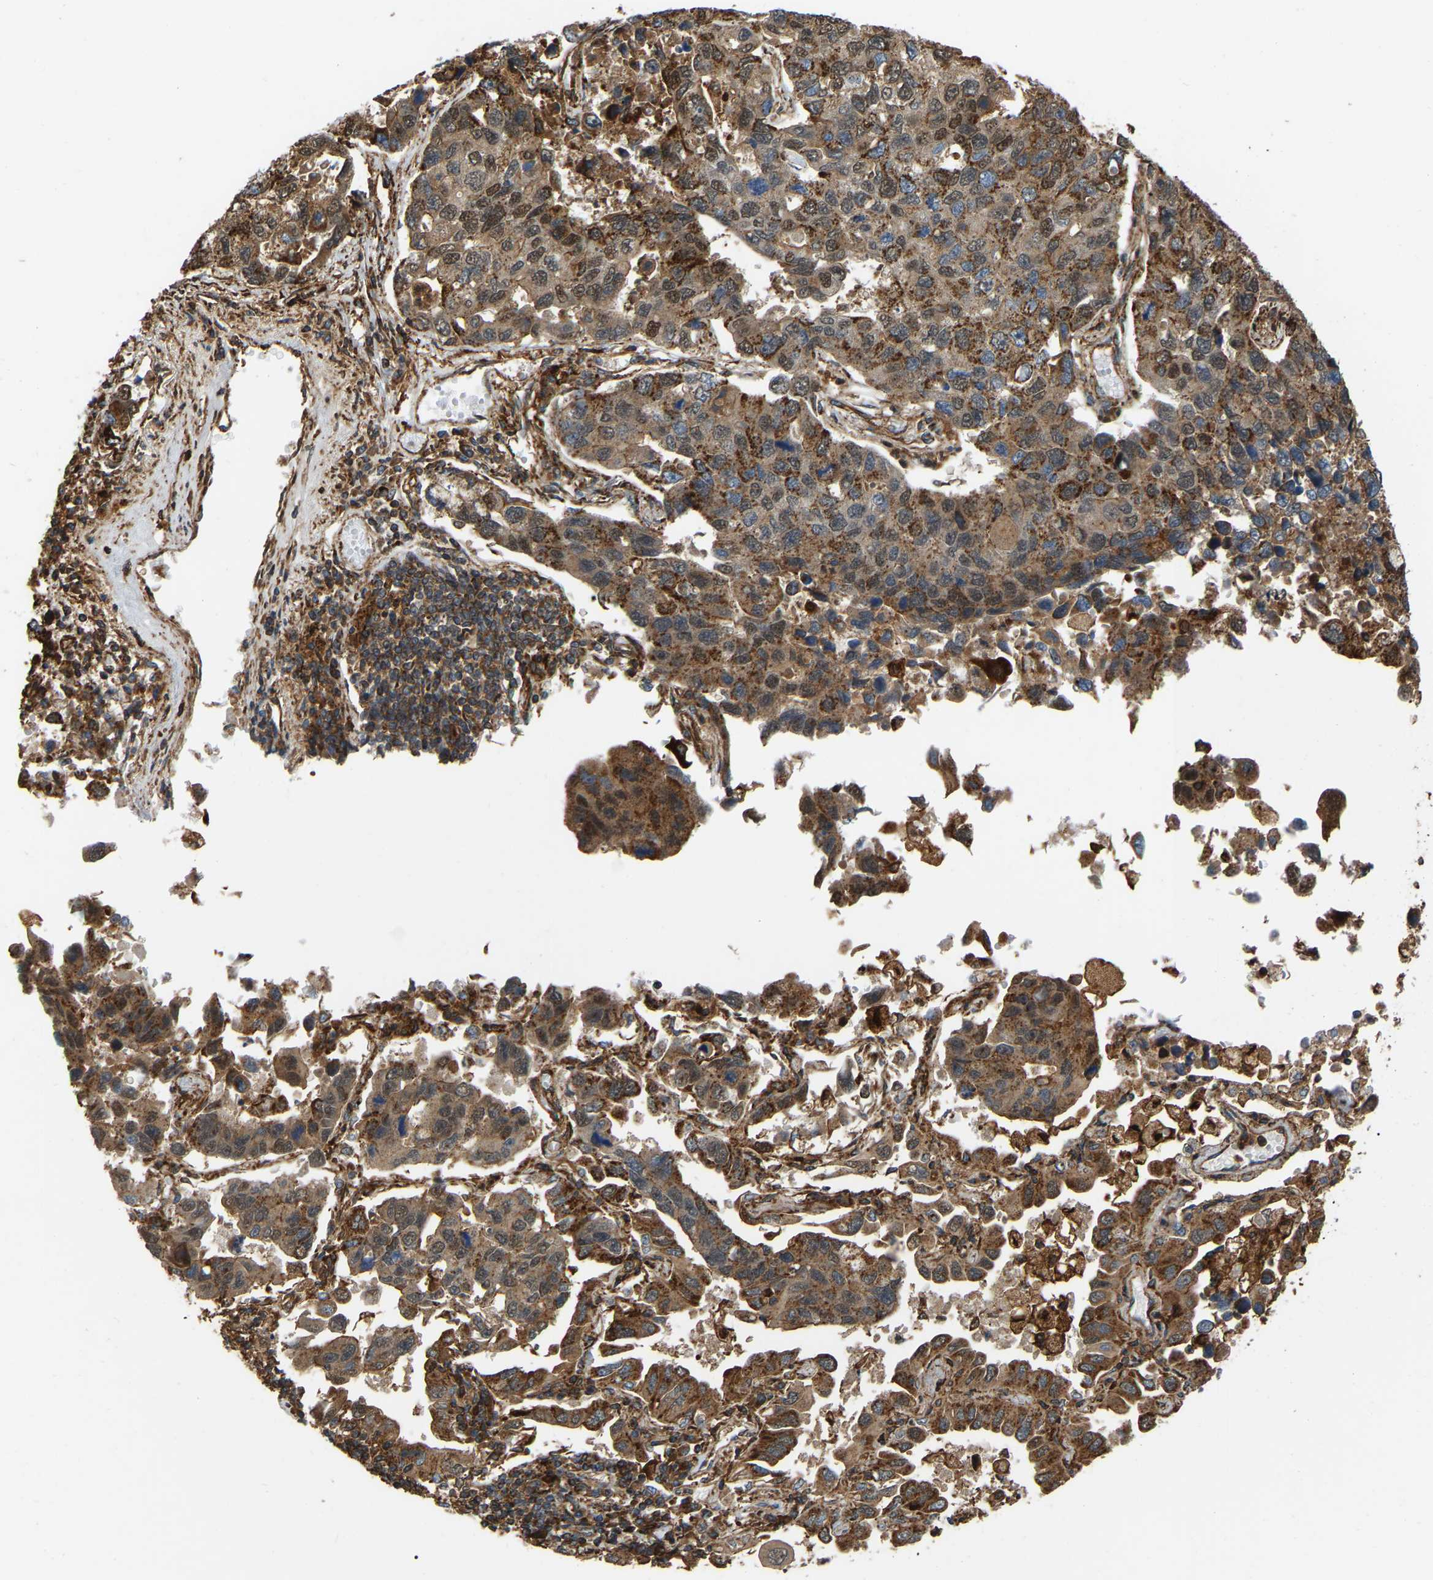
{"staining": {"intensity": "moderate", "quantity": ">75%", "location": "cytoplasmic/membranous,nuclear"}, "tissue": "lung cancer", "cell_type": "Tumor cells", "image_type": "cancer", "snomed": [{"axis": "morphology", "description": "Adenocarcinoma, NOS"}, {"axis": "topography", "description": "Lung"}], "caption": "Lung cancer (adenocarcinoma) stained for a protein (brown) exhibits moderate cytoplasmic/membranous and nuclear positive expression in about >75% of tumor cells.", "gene": "SAMD9L", "patient": {"sex": "male", "age": 64}}